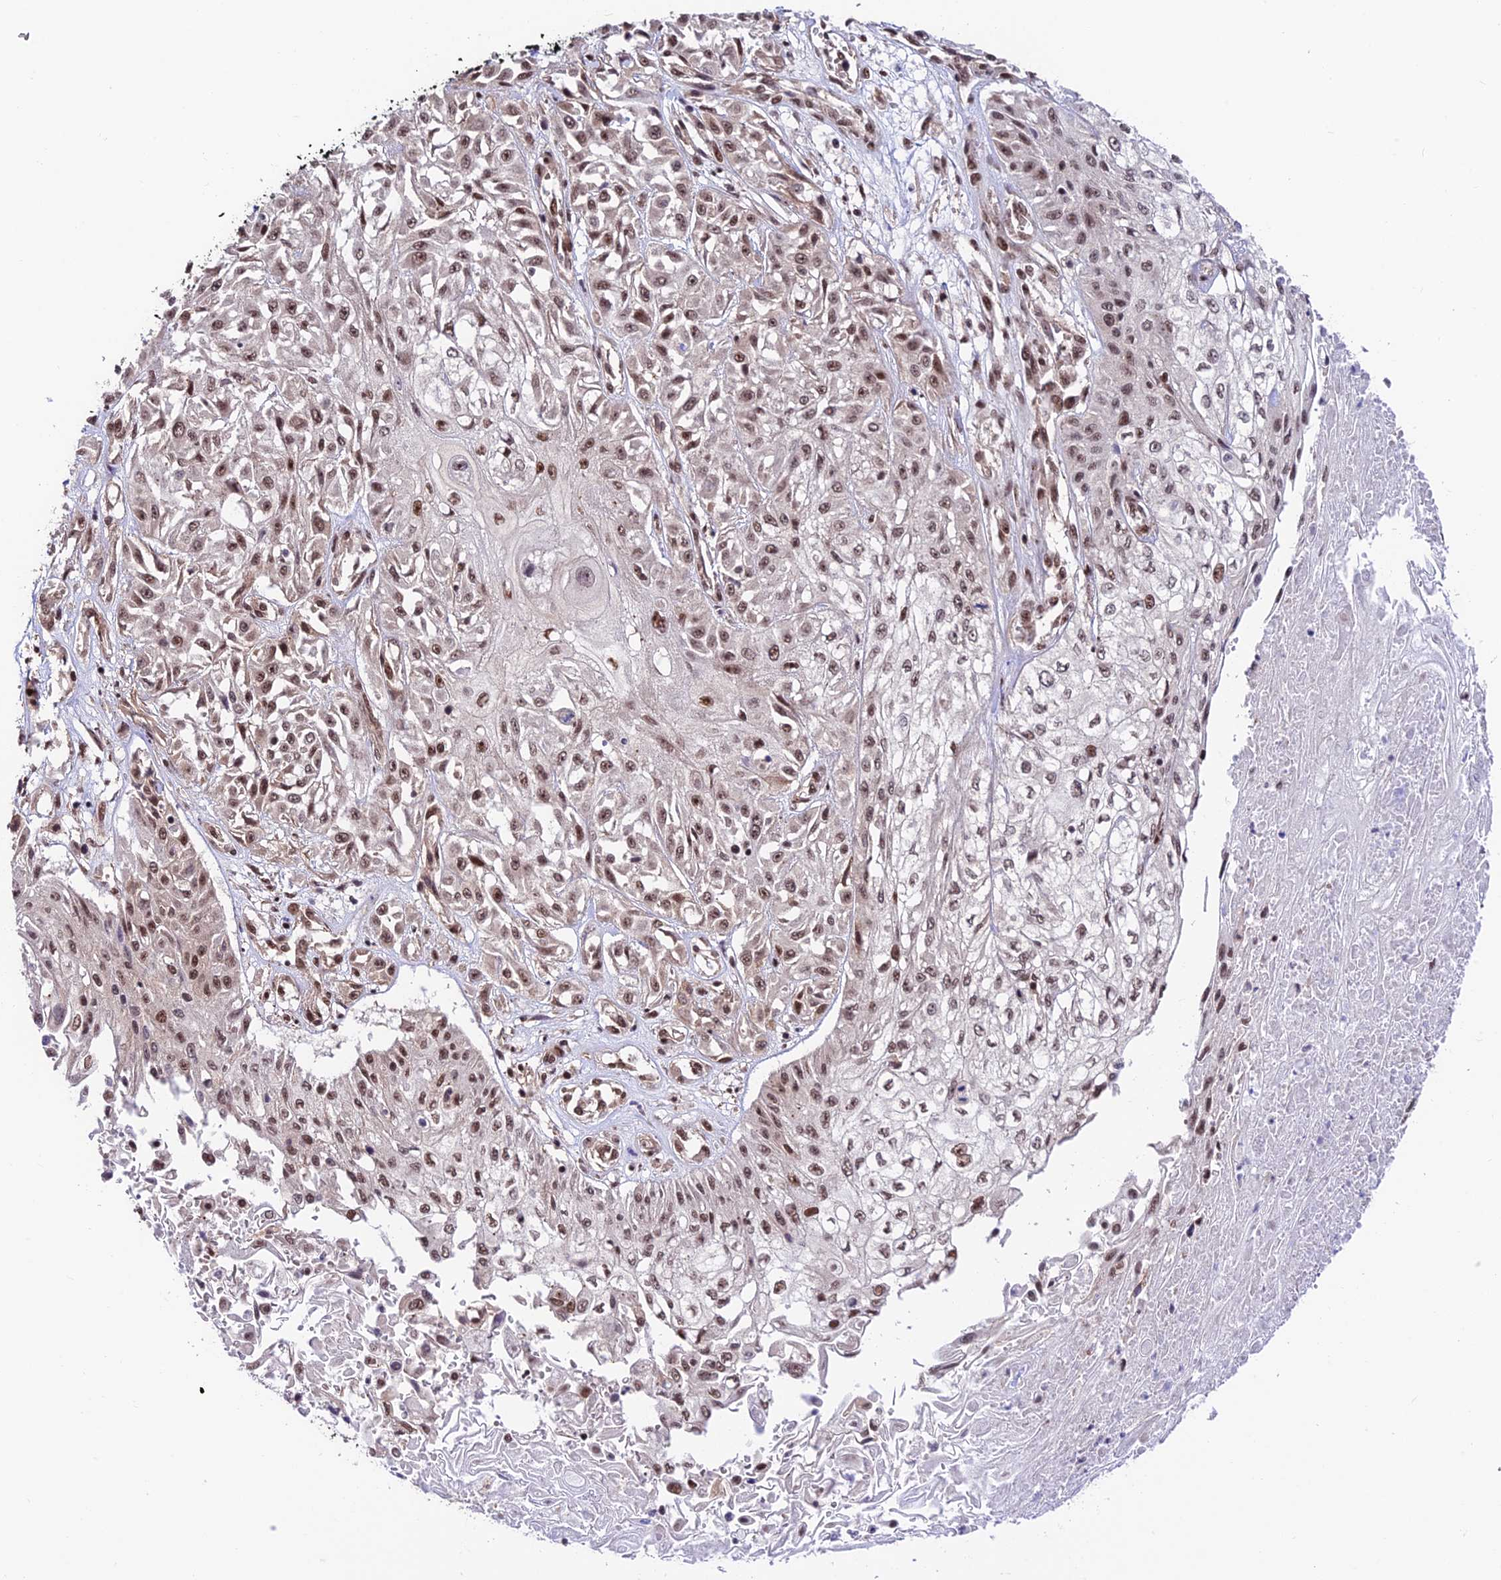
{"staining": {"intensity": "moderate", "quantity": ">75%", "location": "nuclear"}, "tissue": "skin cancer", "cell_type": "Tumor cells", "image_type": "cancer", "snomed": [{"axis": "morphology", "description": "Squamous cell carcinoma, NOS"}, {"axis": "morphology", "description": "Squamous cell carcinoma, metastatic, NOS"}, {"axis": "topography", "description": "Skin"}, {"axis": "topography", "description": "Lymph node"}], "caption": "Skin squamous cell carcinoma stained with immunohistochemistry (IHC) exhibits moderate nuclear staining in approximately >75% of tumor cells.", "gene": "RBM42", "patient": {"sex": "male", "age": 75}}